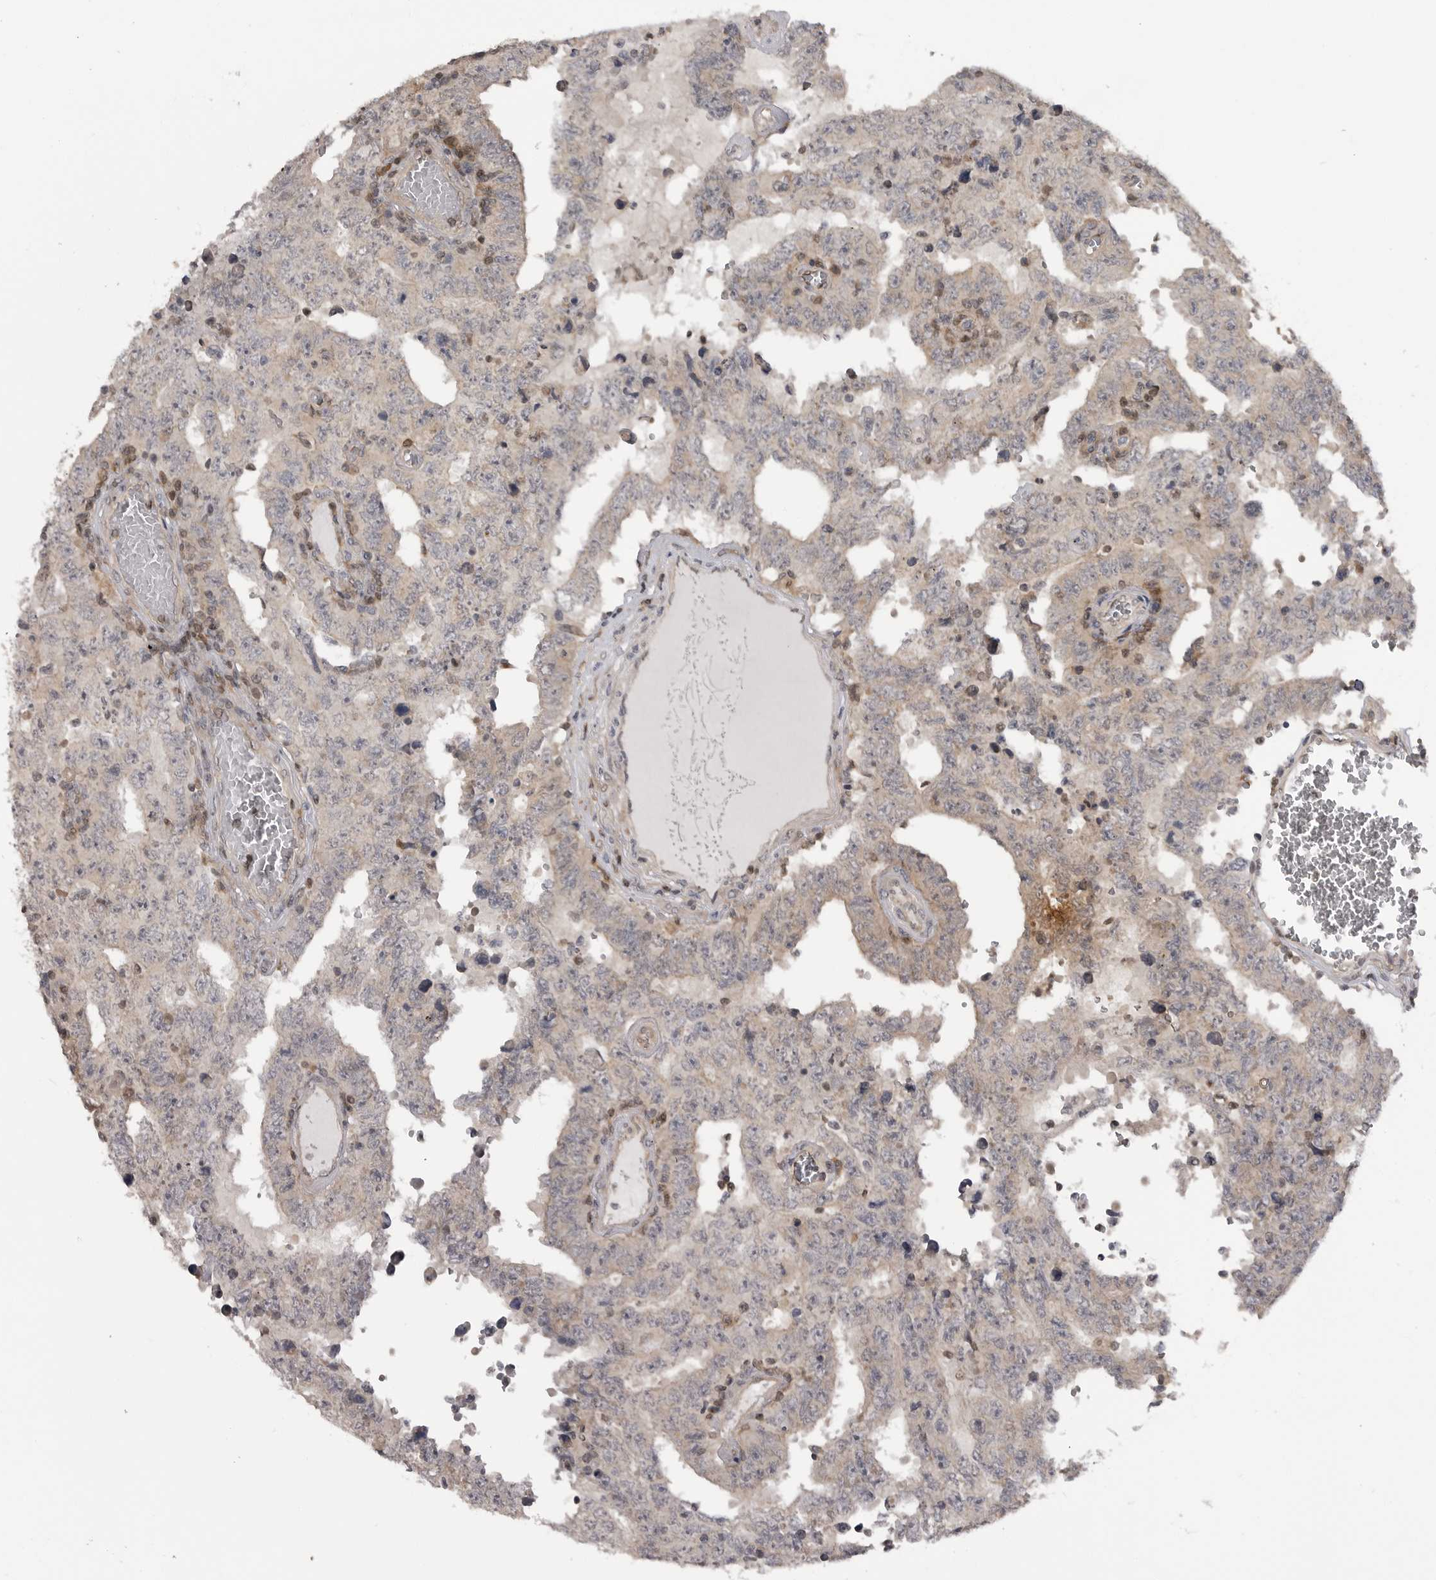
{"staining": {"intensity": "negative", "quantity": "none", "location": "none"}, "tissue": "testis cancer", "cell_type": "Tumor cells", "image_type": "cancer", "snomed": [{"axis": "morphology", "description": "Carcinoma, Embryonal, NOS"}, {"axis": "topography", "description": "Testis"}], "caption": "Protein analysis of embryonal carcinoma (testis) reveals no significant expression in tumor cells.", "gene": "MAPK13", "patient": {"sex": "male", "age": 26}}